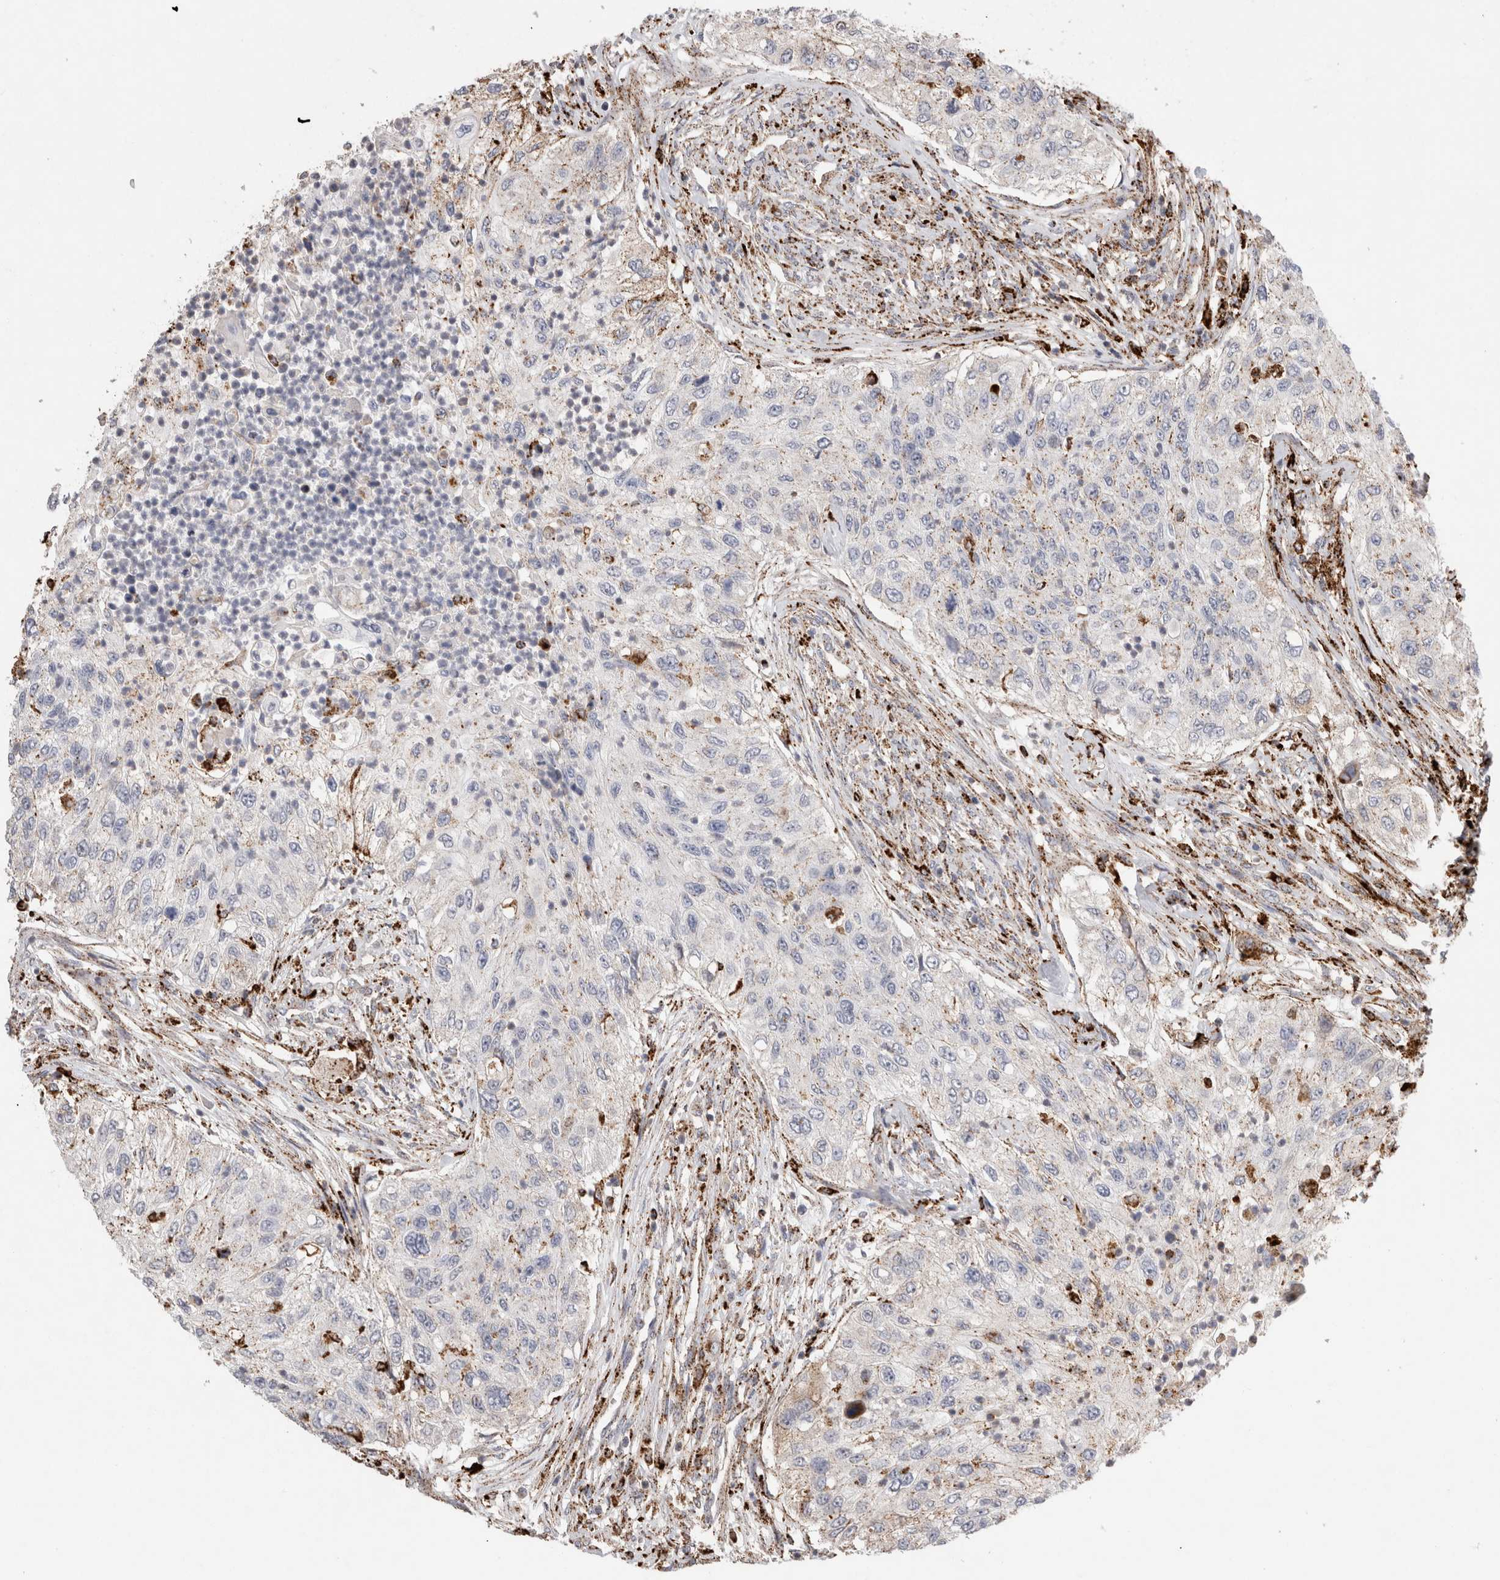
{"staining": {"intensity": "weak", "quantity": "<25%", "location": "cytoplasmic/membranous"}, "tissue": "urothelial cancer", "cell_type": "Tumor cells", "image_type": "cancer", "snomed": [{"axis": "morphology", "description": "Urothelial carcinoma, High grade"}, {"axis": "topography", "description": "Urinary bladder"}], "caption": "A high-resolution image shows IHC staining of urothelial cancer, which demonstrates no significant staining in tumor cells.", "gene": "CTSA", "patient": {"sex": "female", "age": 60}}